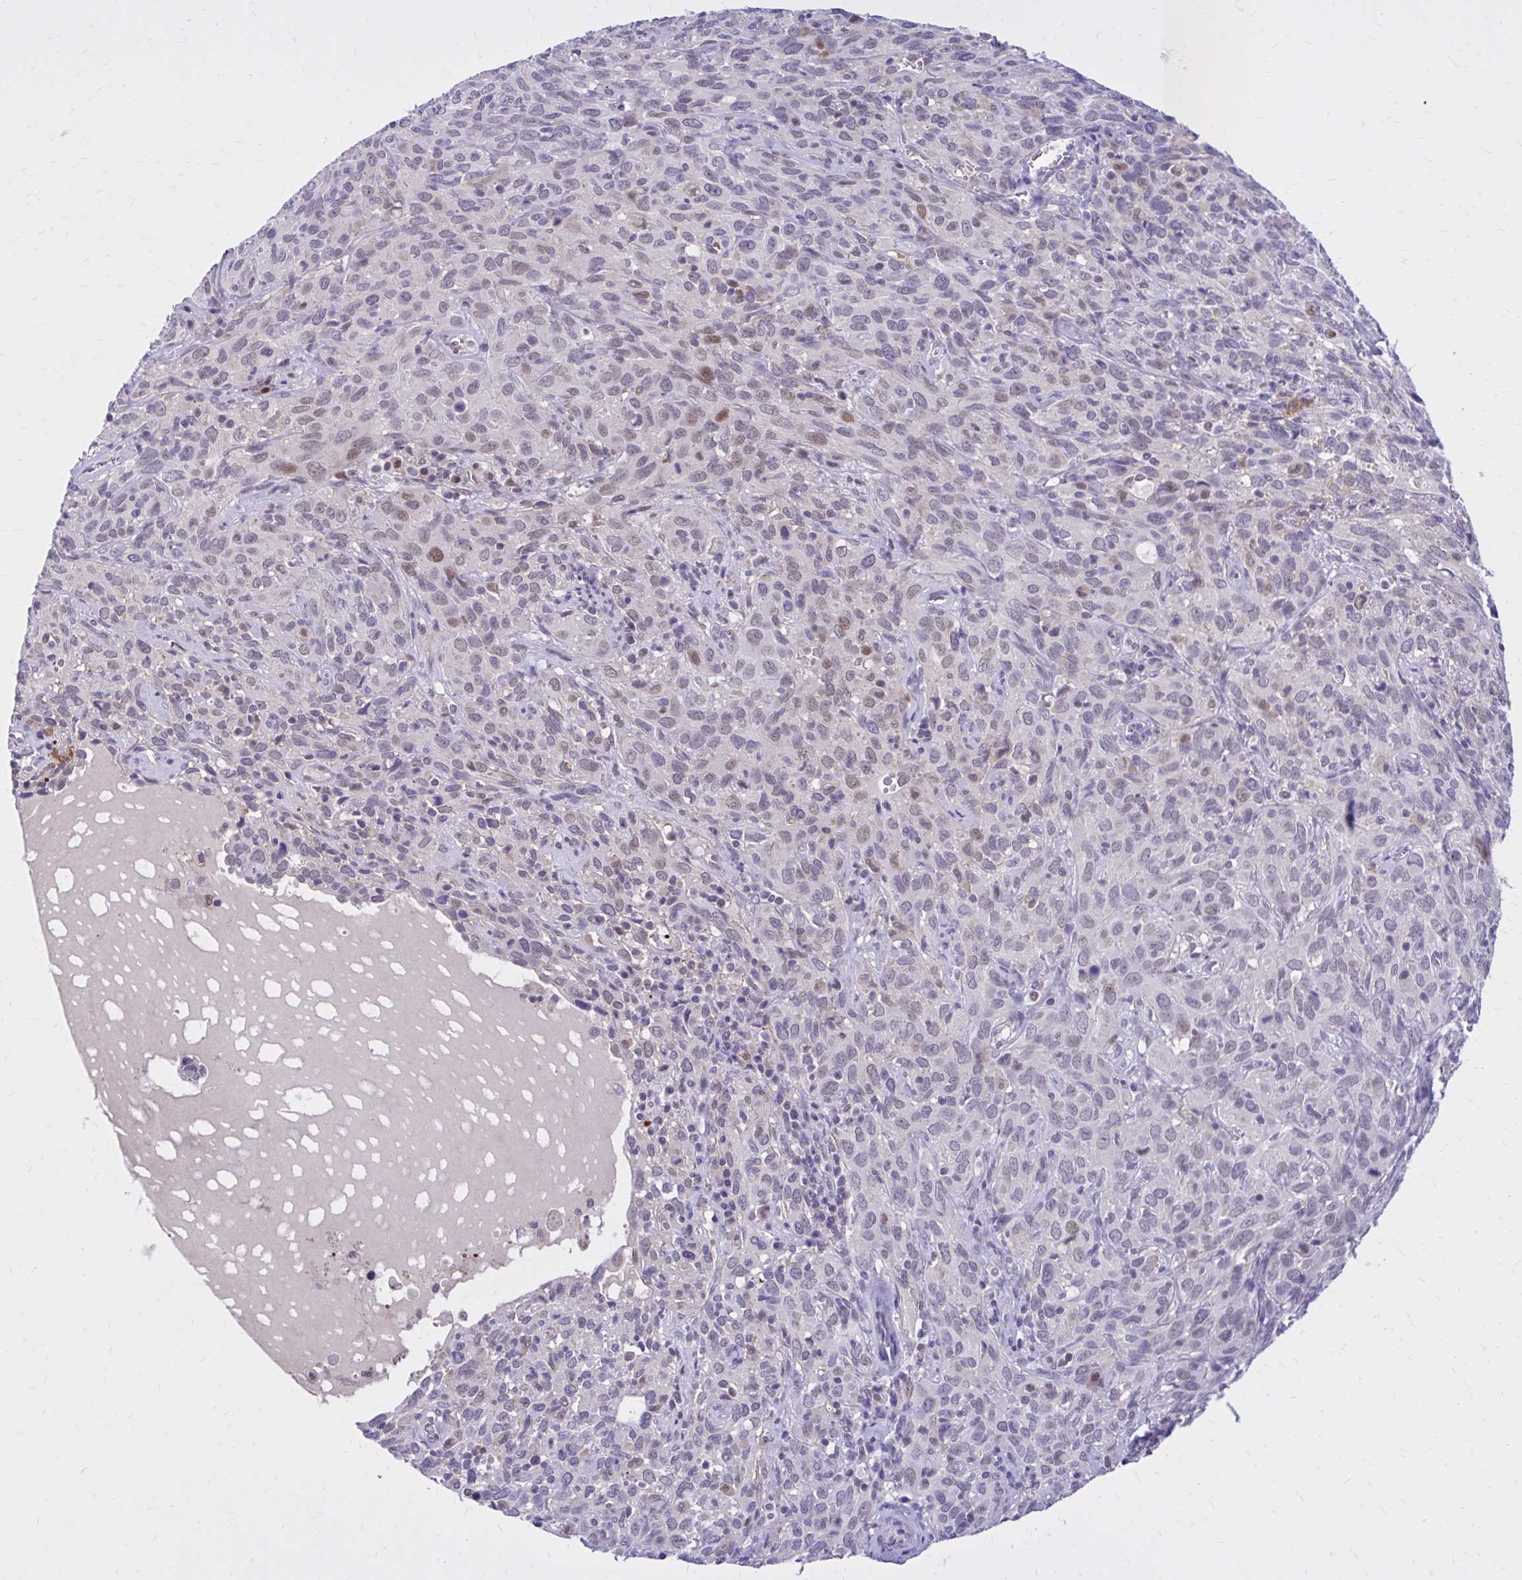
{"staining": {"intensity": "moderate", "quantity": "<25%", "location": "nuclear"}, "tissue": "cervical cancer", "cell_type": "Tumor cells", "image_type": "cancer", "snomed": [{"axis": "morphology", "description": "Normal tissue, NOS"}, {"axis": "morphology", "description": "Squamous cell carcinoma, NOS"}, {"axis": "topography", "description": "Cervix"}], "caption": "Protein expression analysis of human cervical squamous cell carcinoma reveals moderate nuclear expression in about <25% of tumor cells.", "gene": "ZBTB25", "patient": {"sex": "female", "age": 51}}